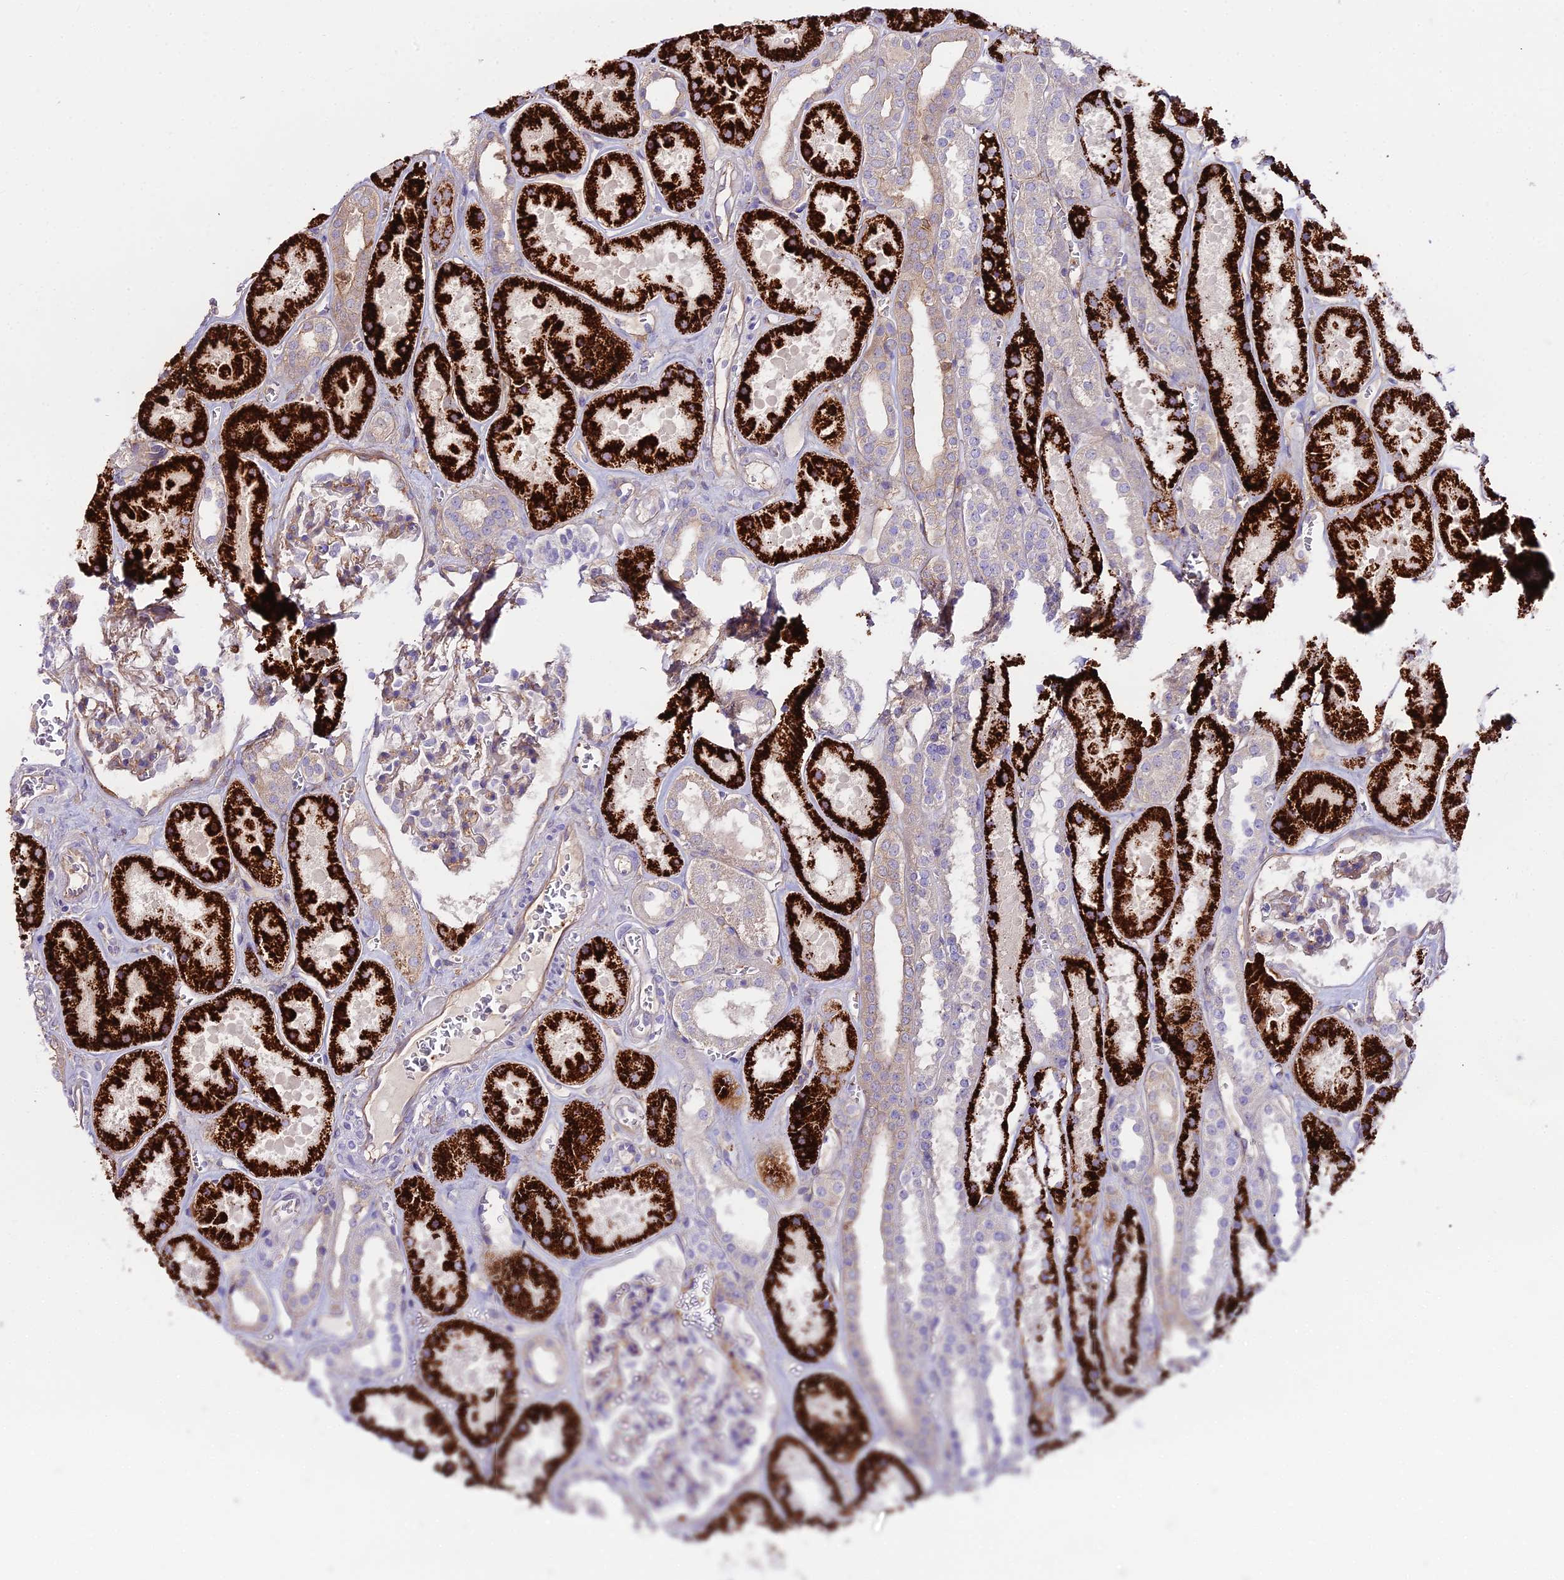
{"staining": {"intensity": "weak", "quantity": "25%-75%", "location": "cytoplasmic/membranous"}, "tissue": "kidney", "cell_type": "Cells in glomeruli", "image_type": "normal", "snomed": [{"axis": "morphology", "description": "Normal tissue, NOS"}, {"axis": "topography", "description": "Kidney"}], "caption": "High-power microscopy captured an IHC micrograph of normal kidney, revealing weak cytoplasmic/membranous positivity in about 25%-75% of cells in glomeruli.", "gene": "GLYAT", "patient": {"sex": "female", "age": 41}}